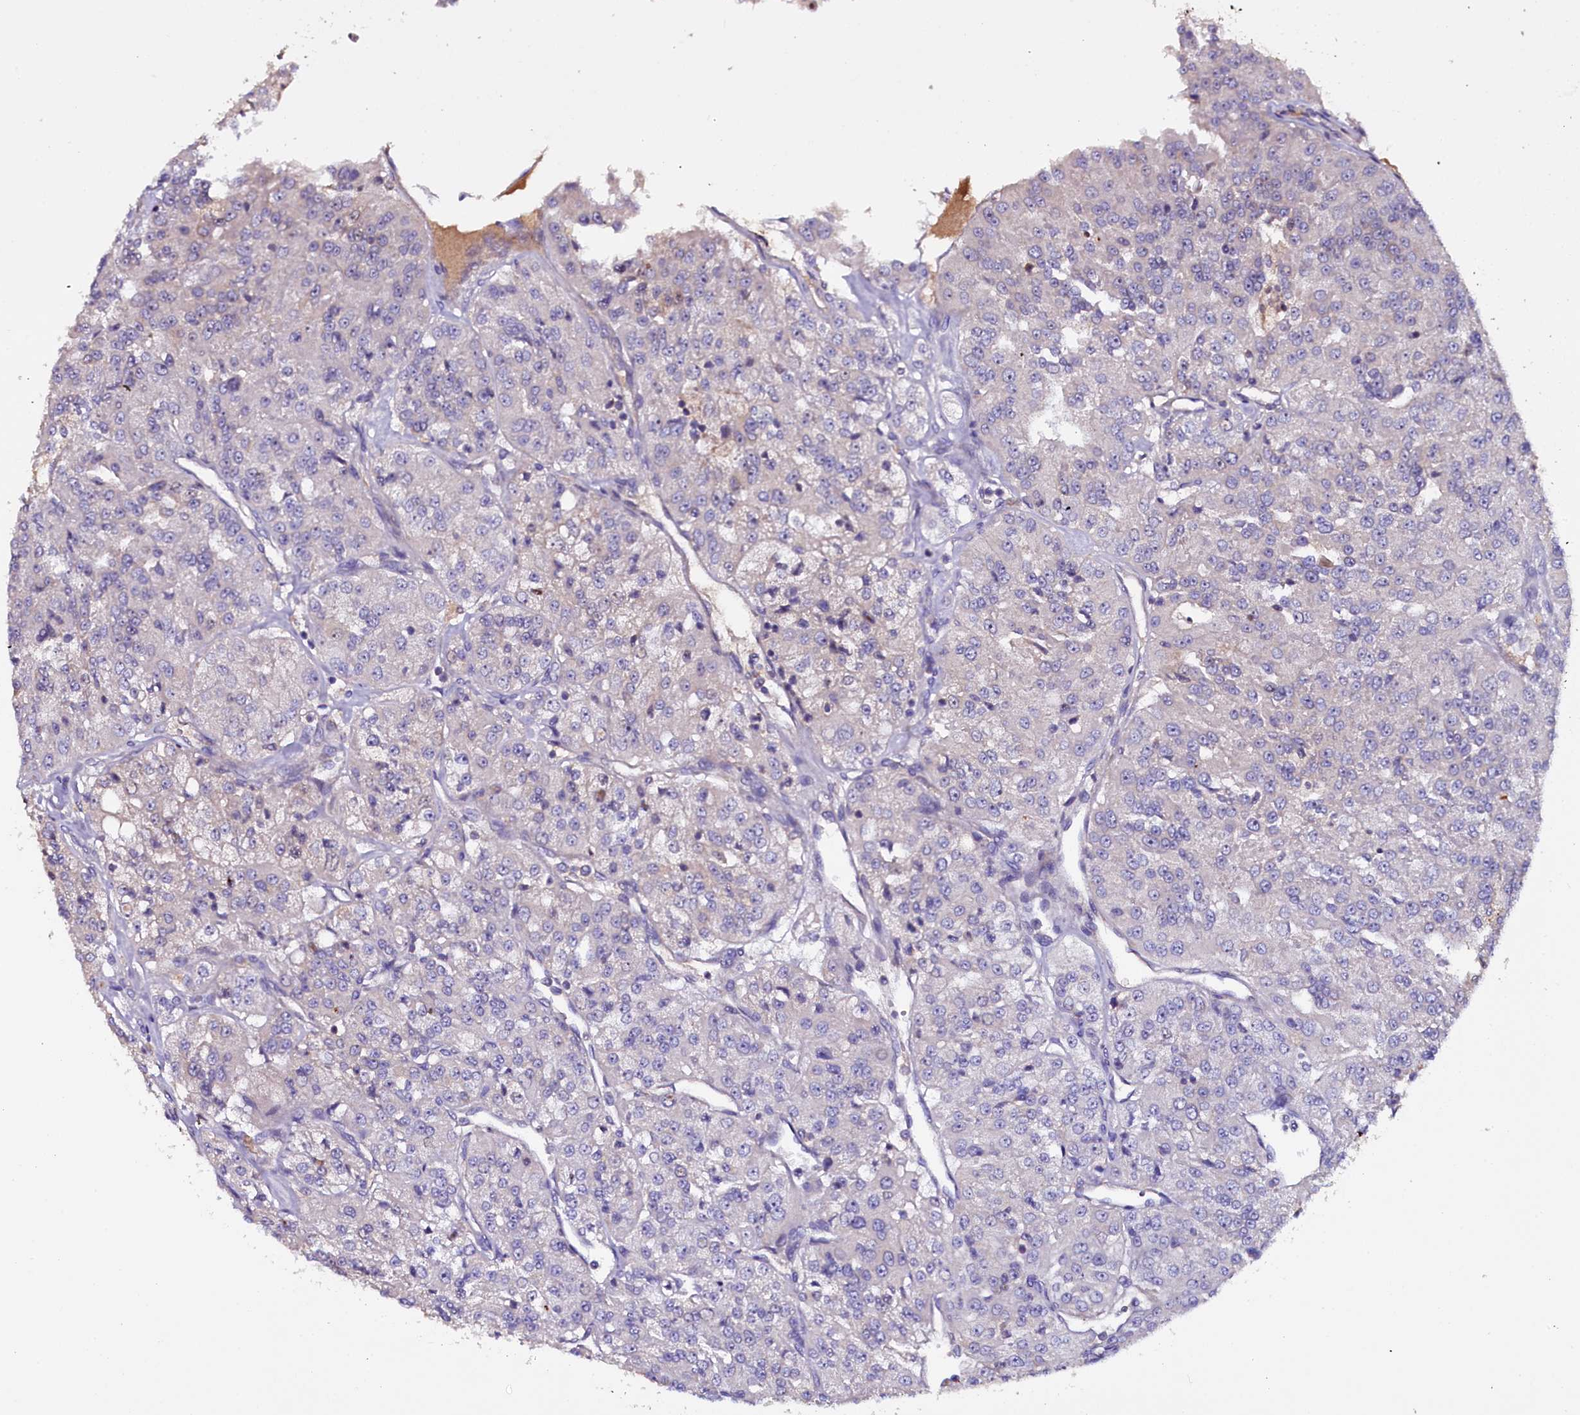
{"staining": {"intensity": "negative", "quantity": "none", "location": "none"}, "tissue": "renal cancer", "cell_type": "Tumor cells", "image_type": "cancer", "snomed": [{"axis": "morphology", "description": "Adenocarcinoma, NOS"}, {"axis": "topography", "description": "Kidney"}], "caption": "Immunohistochemistry (IHC) histopathology image of neoplastic tissue: human renal cancer stained with DAB (3,3'-diaminobenzidine) demonstrates no significant protein expression in tumor cells. (Brightfield microscopy of DAB immunohistochemistry at high magnification).", "gene": "NAA80", "patient": {"sex": "female", "age": 63}}